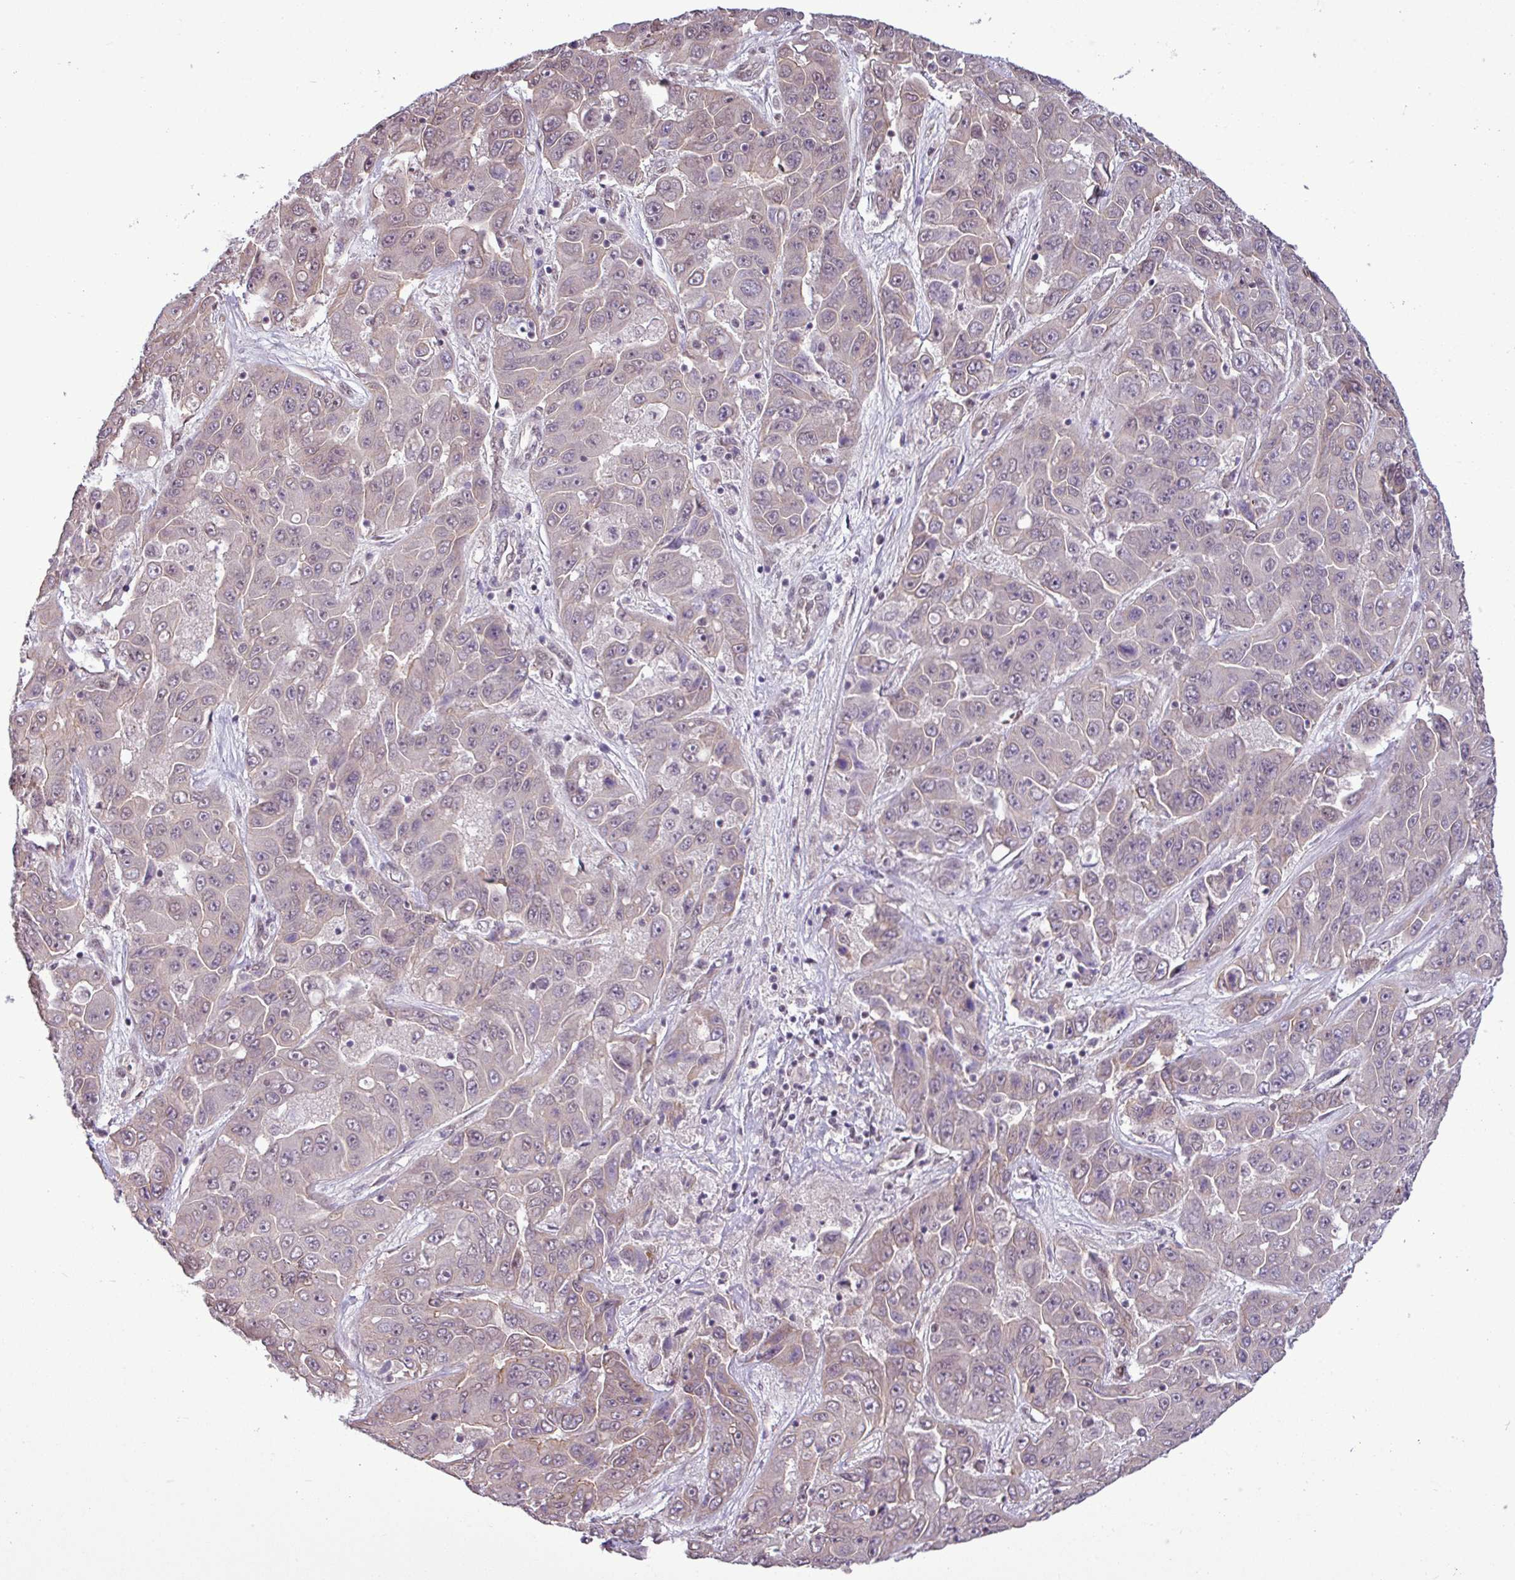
{"staining": {"intensity": "negative", "quantity": "none", "location": "none"}, "tissue": "liver cancer", "cell_type": "Tumor cells", "image_type": "cancer", "snomed": [{"axis": "morphology", "description": "Cholangiocarcinoma"}, {"axis": "topography", "description": "Liver"}], "caption": "The histopathology image demonstrates no staining of tumor cells in liver cholangiocarcinoma. The staining was performed using DAB to visualize the protein expression in brown, while the nuclei were stained in blue with hematoxylin (Magnification: 20x).", "gene": "GPT2", "patient": {"sex": "female", "age": 52}}